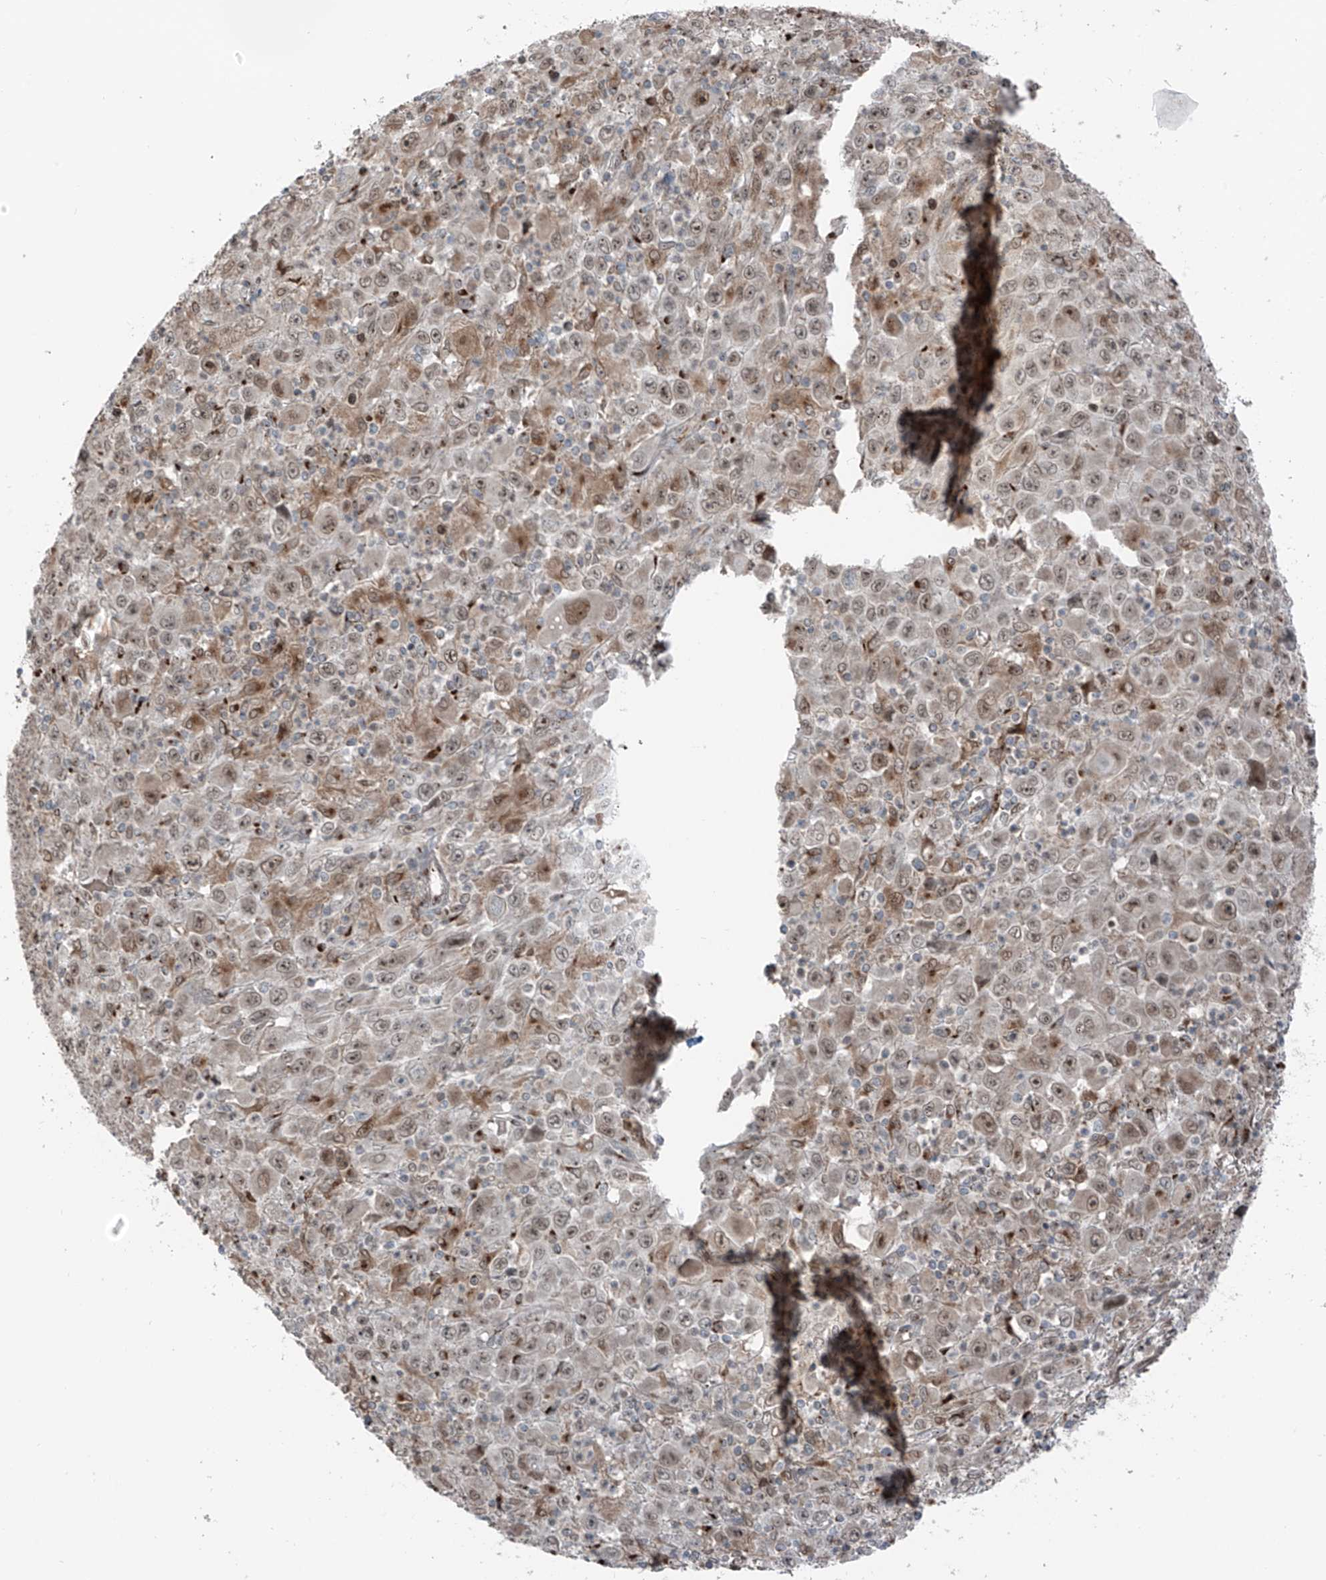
{"staining": {"intensity": "moderate", "quantity": "25%-75%", "location": "cytoplasmic/membranous,nuclear"}, "tissue": "melanoma", "cell_type": "Tumor cells", "image_type": "cancer", "snomed": [{"axis": "morphology", "description": "Malignant melanoma, Metastatic site"}, {"axis": "topography", "description": "Skin"}], "caption": "Melanoma stained with a brown dye reveals moderate cytoplasmic/membranous and nuclear positive expression in about 25%-75% of tumor cells.", "gene": "ERLEC1", "patient": {"sex": "female", "age": 56}}